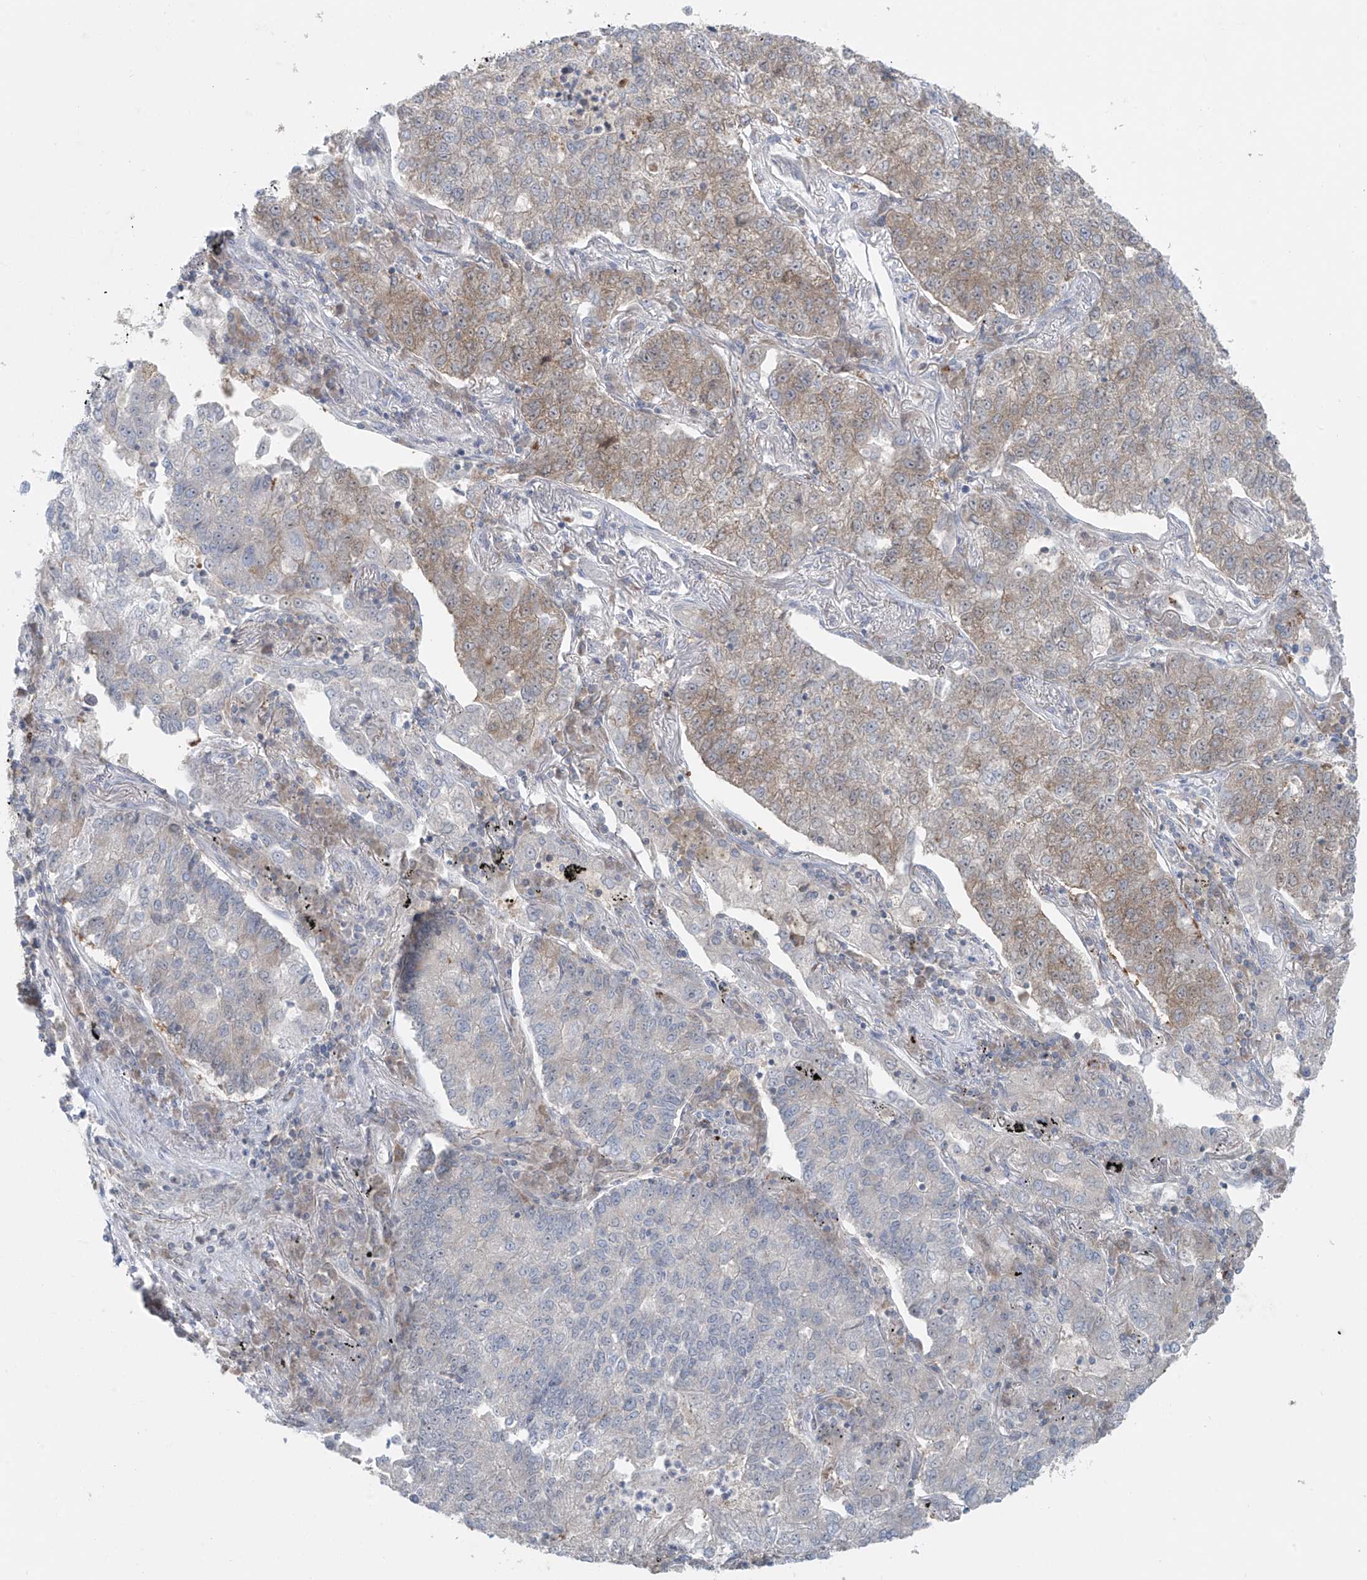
{"staining": {"intensity": "weak", "quantity": "25%-75%", "location": "cytoplasmic/membranous"}, "tissue": "lung cancer", "cell_type": "Tumor cells", "image_type": "cancer", "snomed": [{"axis": "morphology", "description": "Adenocarcinoma, NOS"}, {"axis": "topography", "description": "Lung"}], "caption": "IHC (DAB) staining of human lung adenocarcinoma displays weak cytoplasmic/membranous protein staining in approximately 25%-75% of tumor cells. IHC stains the protein of interest in brown and the nuclei are stained blue.", "gene": "PPAT", "patient": {"sex": "male", "age": 49}}